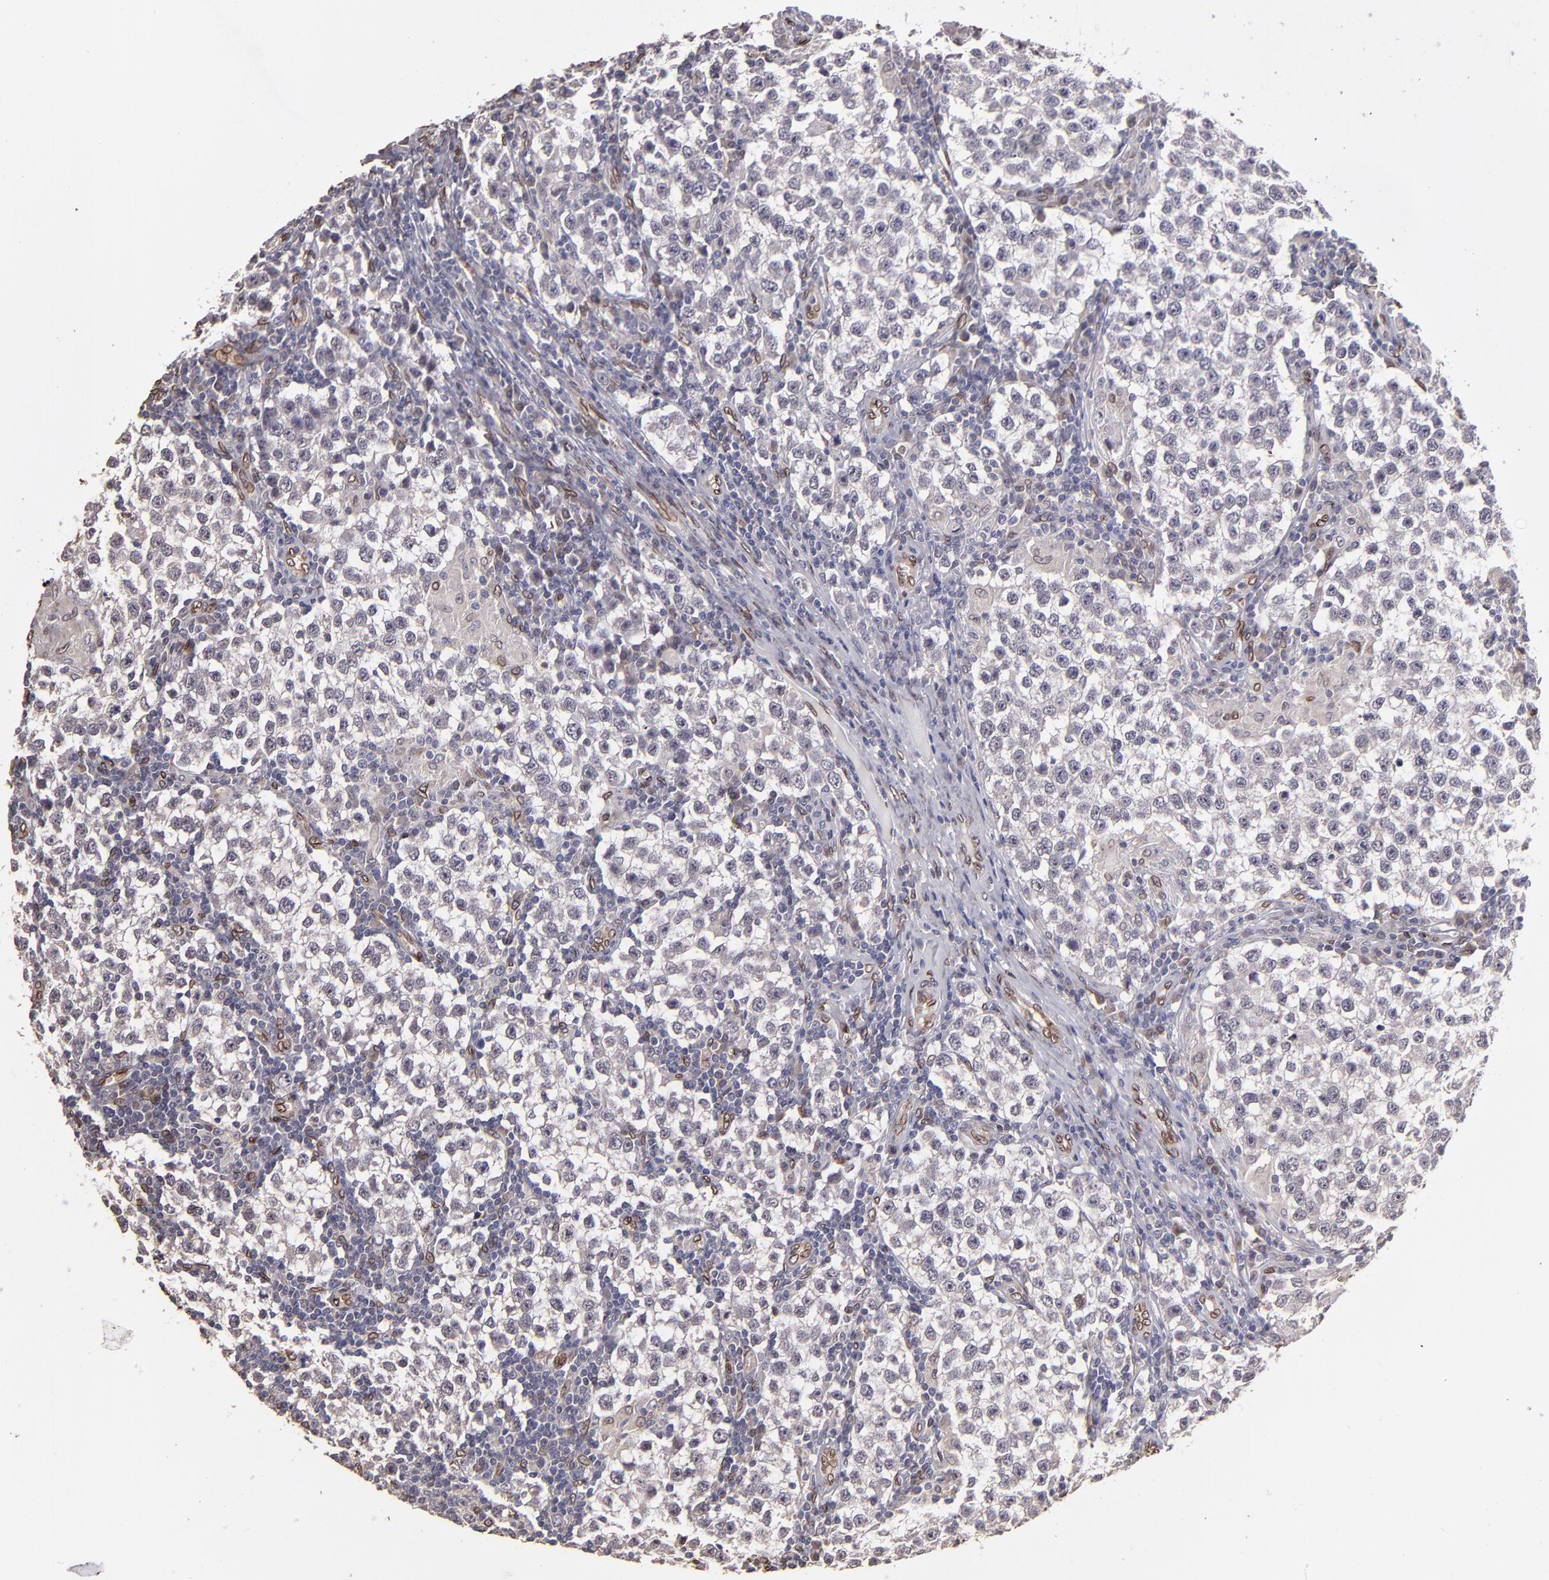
{"staining": {"intensity": "negative", "quantity": "none", "location": "none"}, "tissue": "testis cancer", "cell_type": "Tumor cells", "image_type": "cancer", "snomed": [{"axis": "morphology", "description": "Seminoma, NOS"}, {"axis": "topography", "description": "Testis"}], "caption": "IHC of testis seminoma shows no positivity in tumor cells.", "gene": "PUM3", "patient": {"sex": "male", "age": 36}}